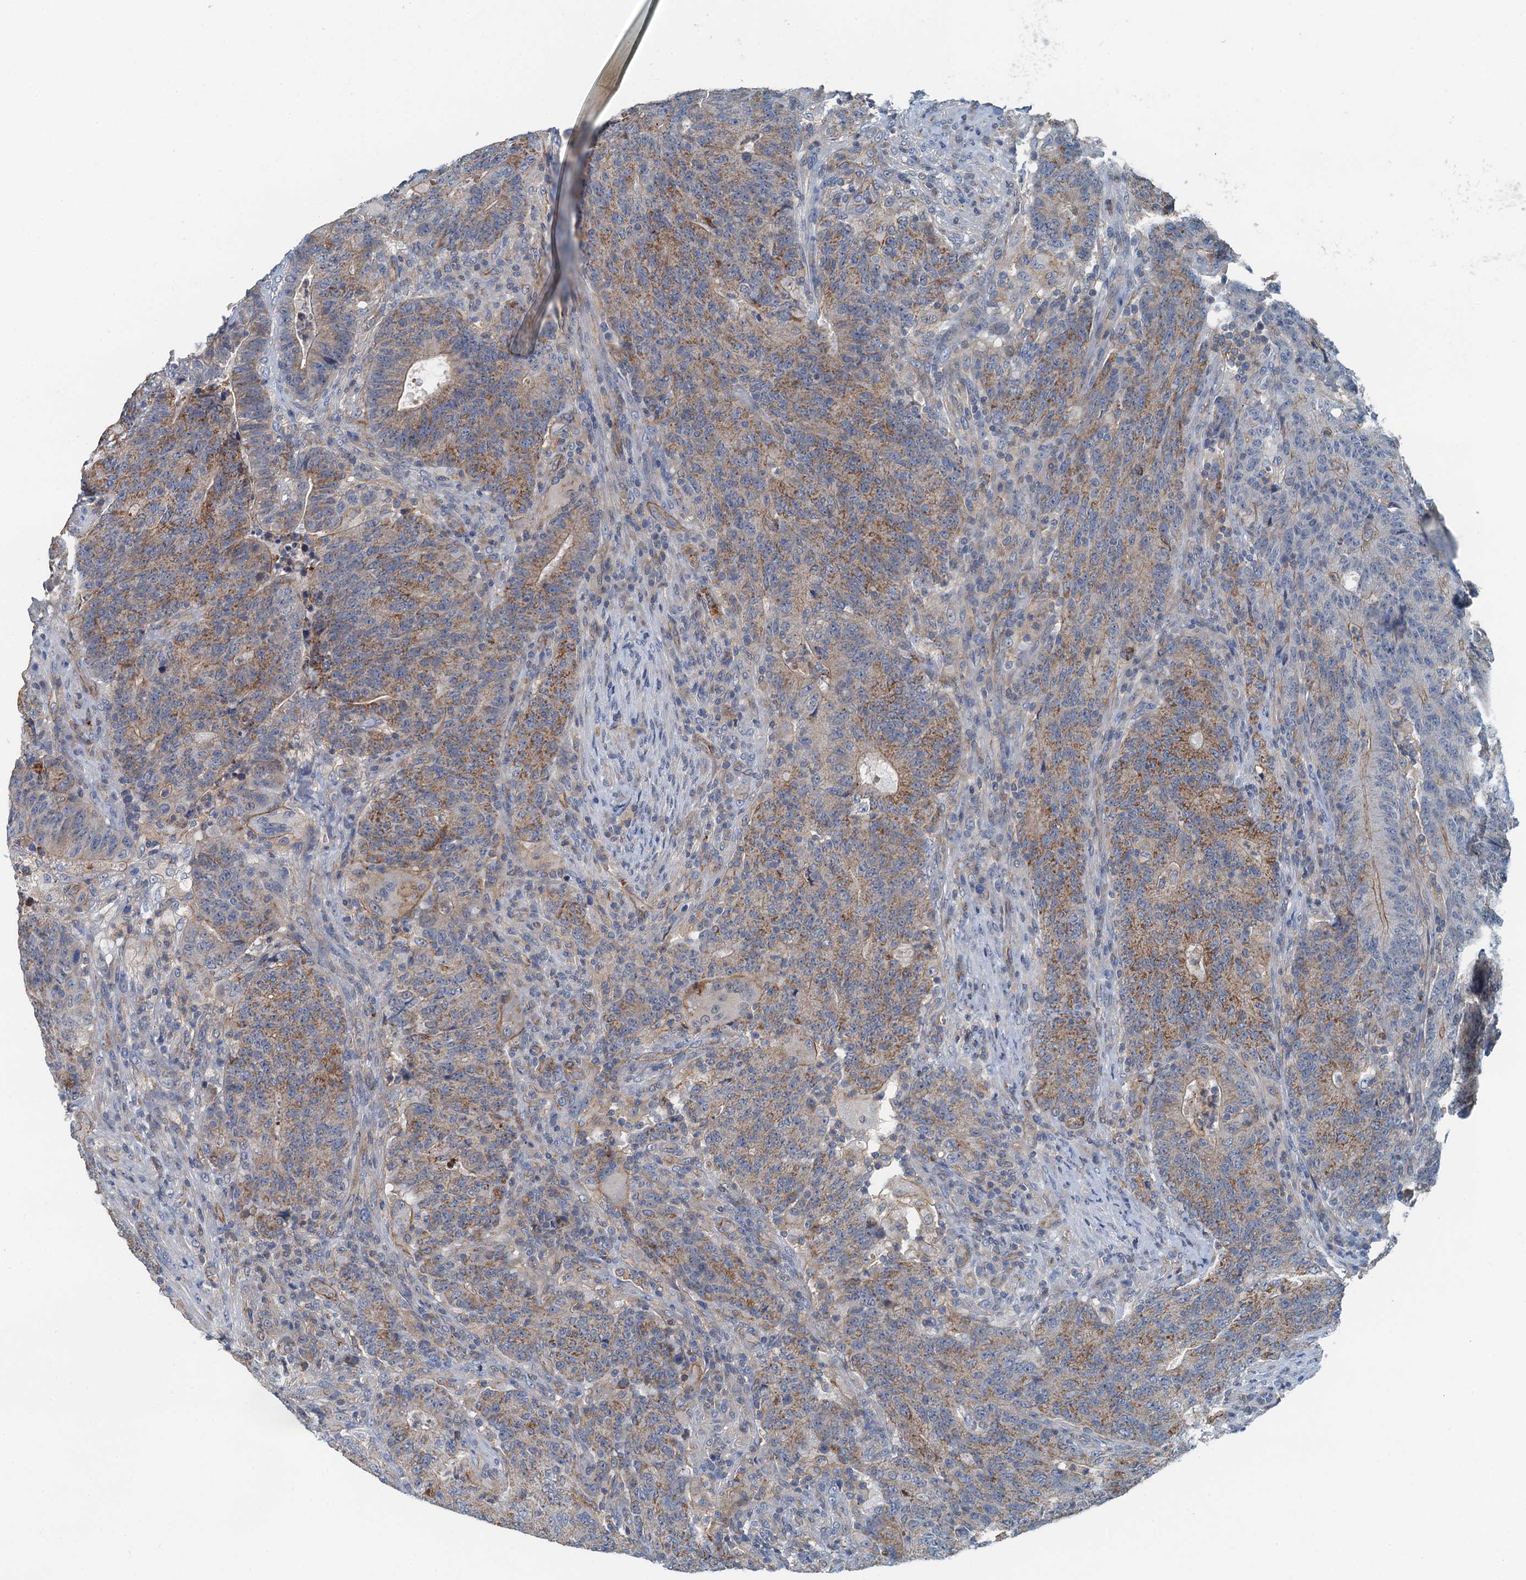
{"staining": {"intensity": "moderate", "quantity": ">75%", "location": "cytoplasmic/membranous"}, "tissue": "colorectal cancer", "cell_type": "Tumor cells", "image_type": "cancer", "snomed": [{"axis": "morphology", "description": "Adenocarcinoma, NOS"}, {"axis": "topography", "description": "Colon"}], "caption": "An image showing moderate cytoplasmic/membranous positivity in approximately >75% of tumor cells in adenocarcinoma (colorectal), as visualized by brown immunohistochemical staining.", "gene": "THAP10", "patient": {"sex": "female", "age": 75}}